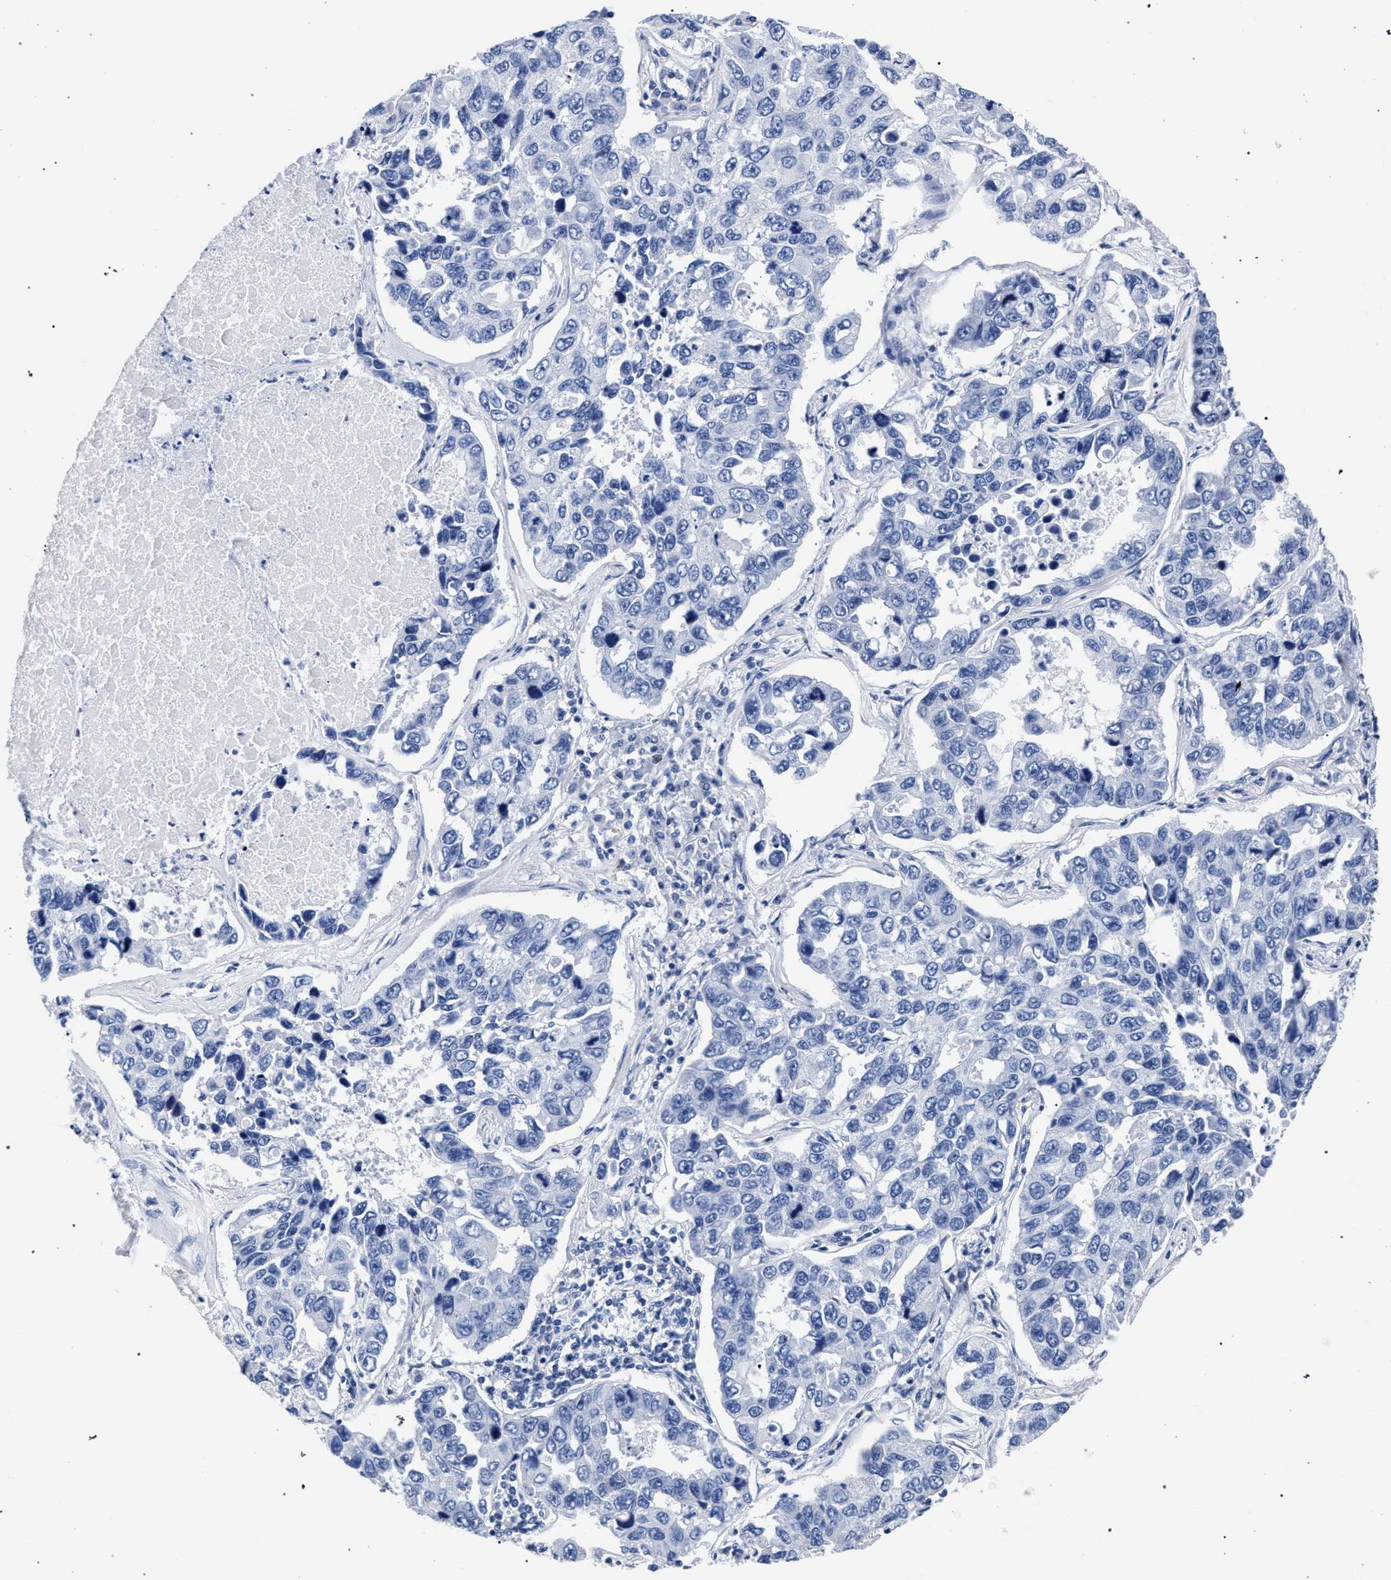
{"staining": {"intensity": "negative", "quantity": "none", "location": "none"}, "tissue": "lung cancer", "cell_type": "Tumor cells", "image_type": "cancer", "snomed": [{"axis": "morphology", "description": "Adenocarcinoma, NOS"}, {"axis": "topography", "description": "Lung"}], "caption": "Histopathology image shows no significant protein staining in tumor cells of lung adenocarcinoma. (DAB immunohistochemistry with hematoxylin counter stain).", "gene": "AKAP4", "patient": {"sex": "male", "age": 64}}